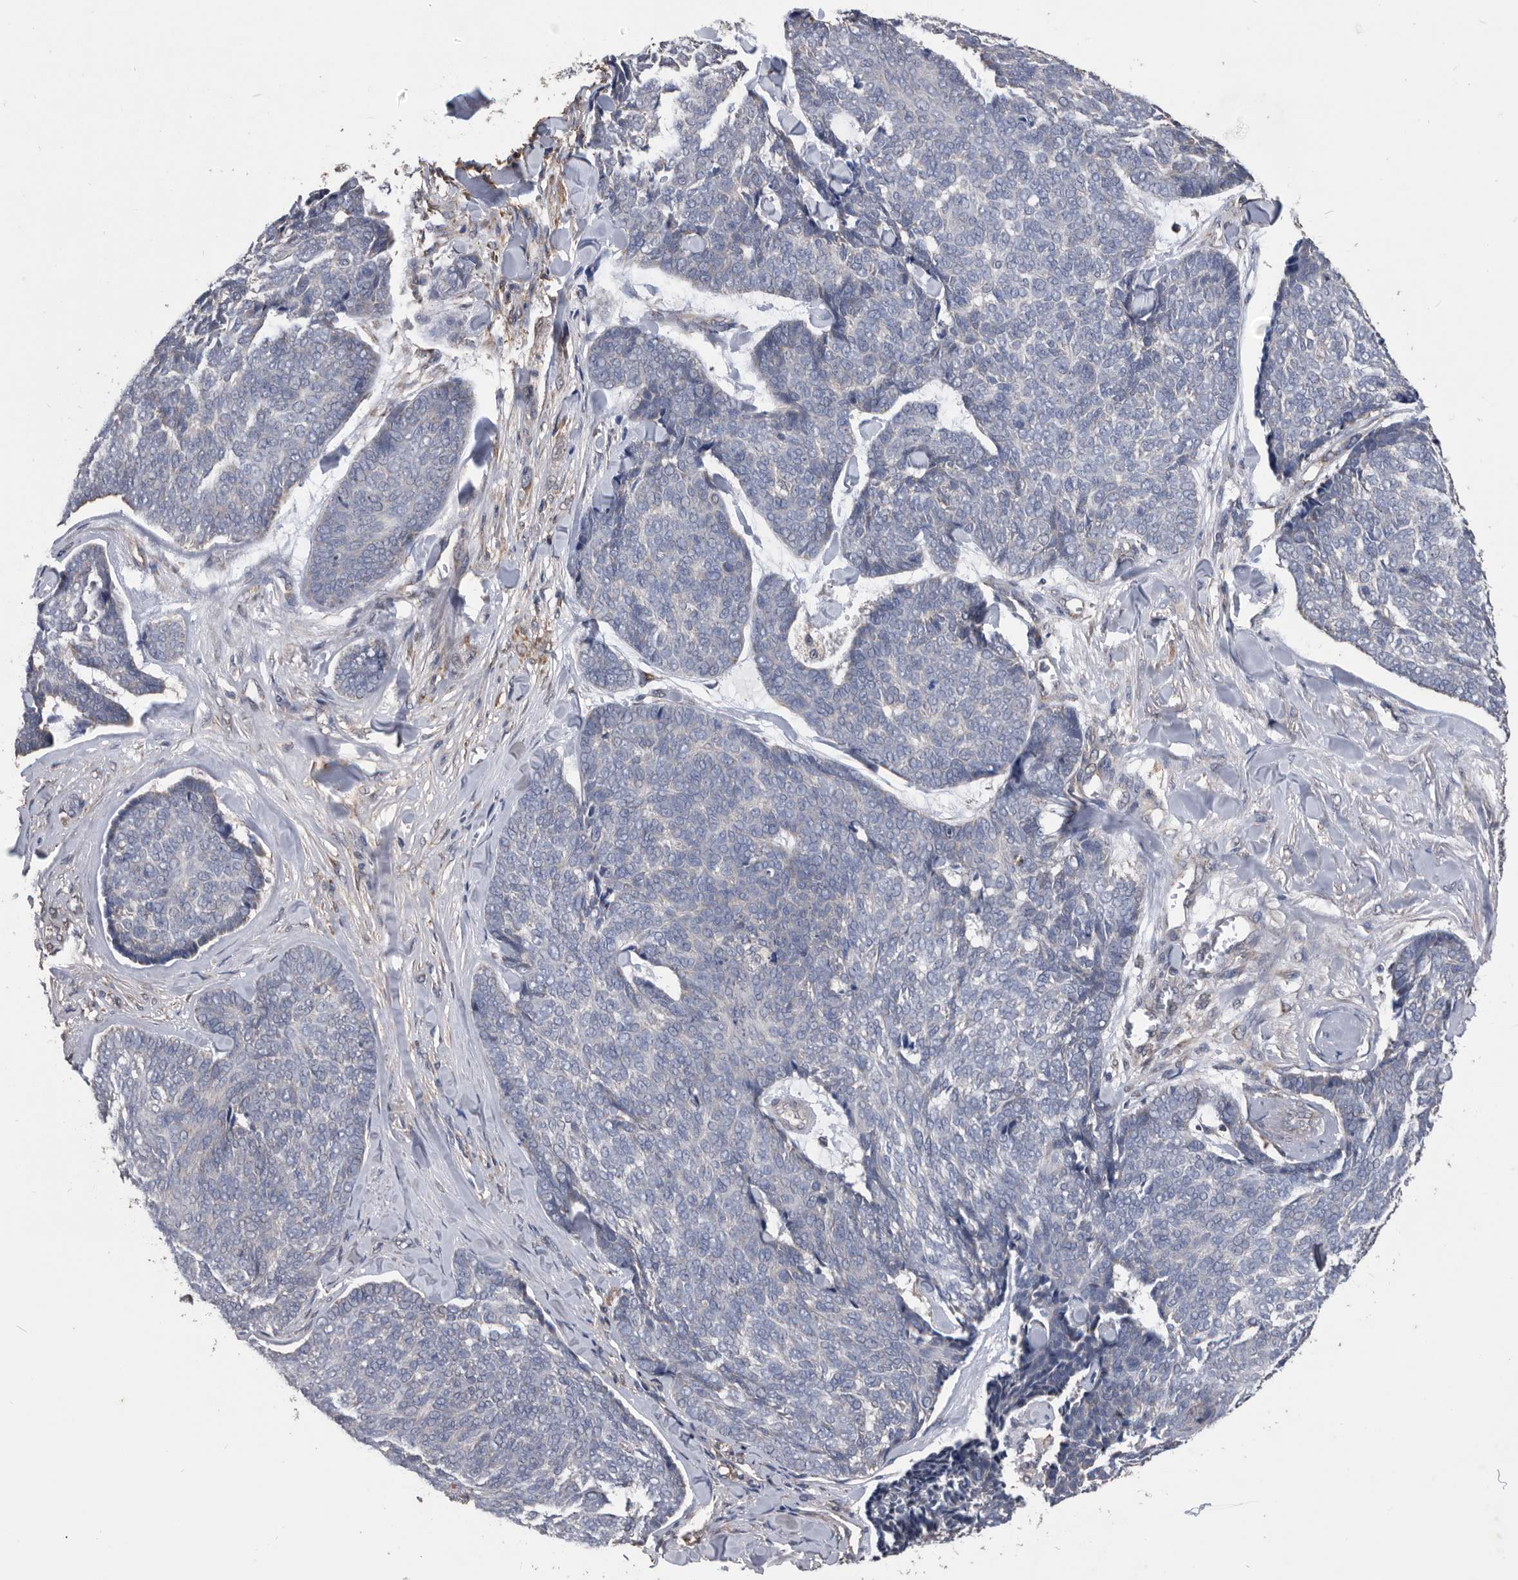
{"staining": {"intensity": "negative", "quantity": "none", "location": "none"}, "tissue": "skin cancer", "cell_type": "Tumor cells", "image_type": "cancer", "snomed": [{"axis": "morphology", "description": "Basal cell carcinoma"}, {"axis": "topography", "description": "Skin"}], "caption": "IHC histopathology image of basal cell carcinoma (skin) stained for a protein (brown), which displays no staining in tumor cells.", "gene": "NRBP1", "patient": {"sex": "male", "age": 84}}